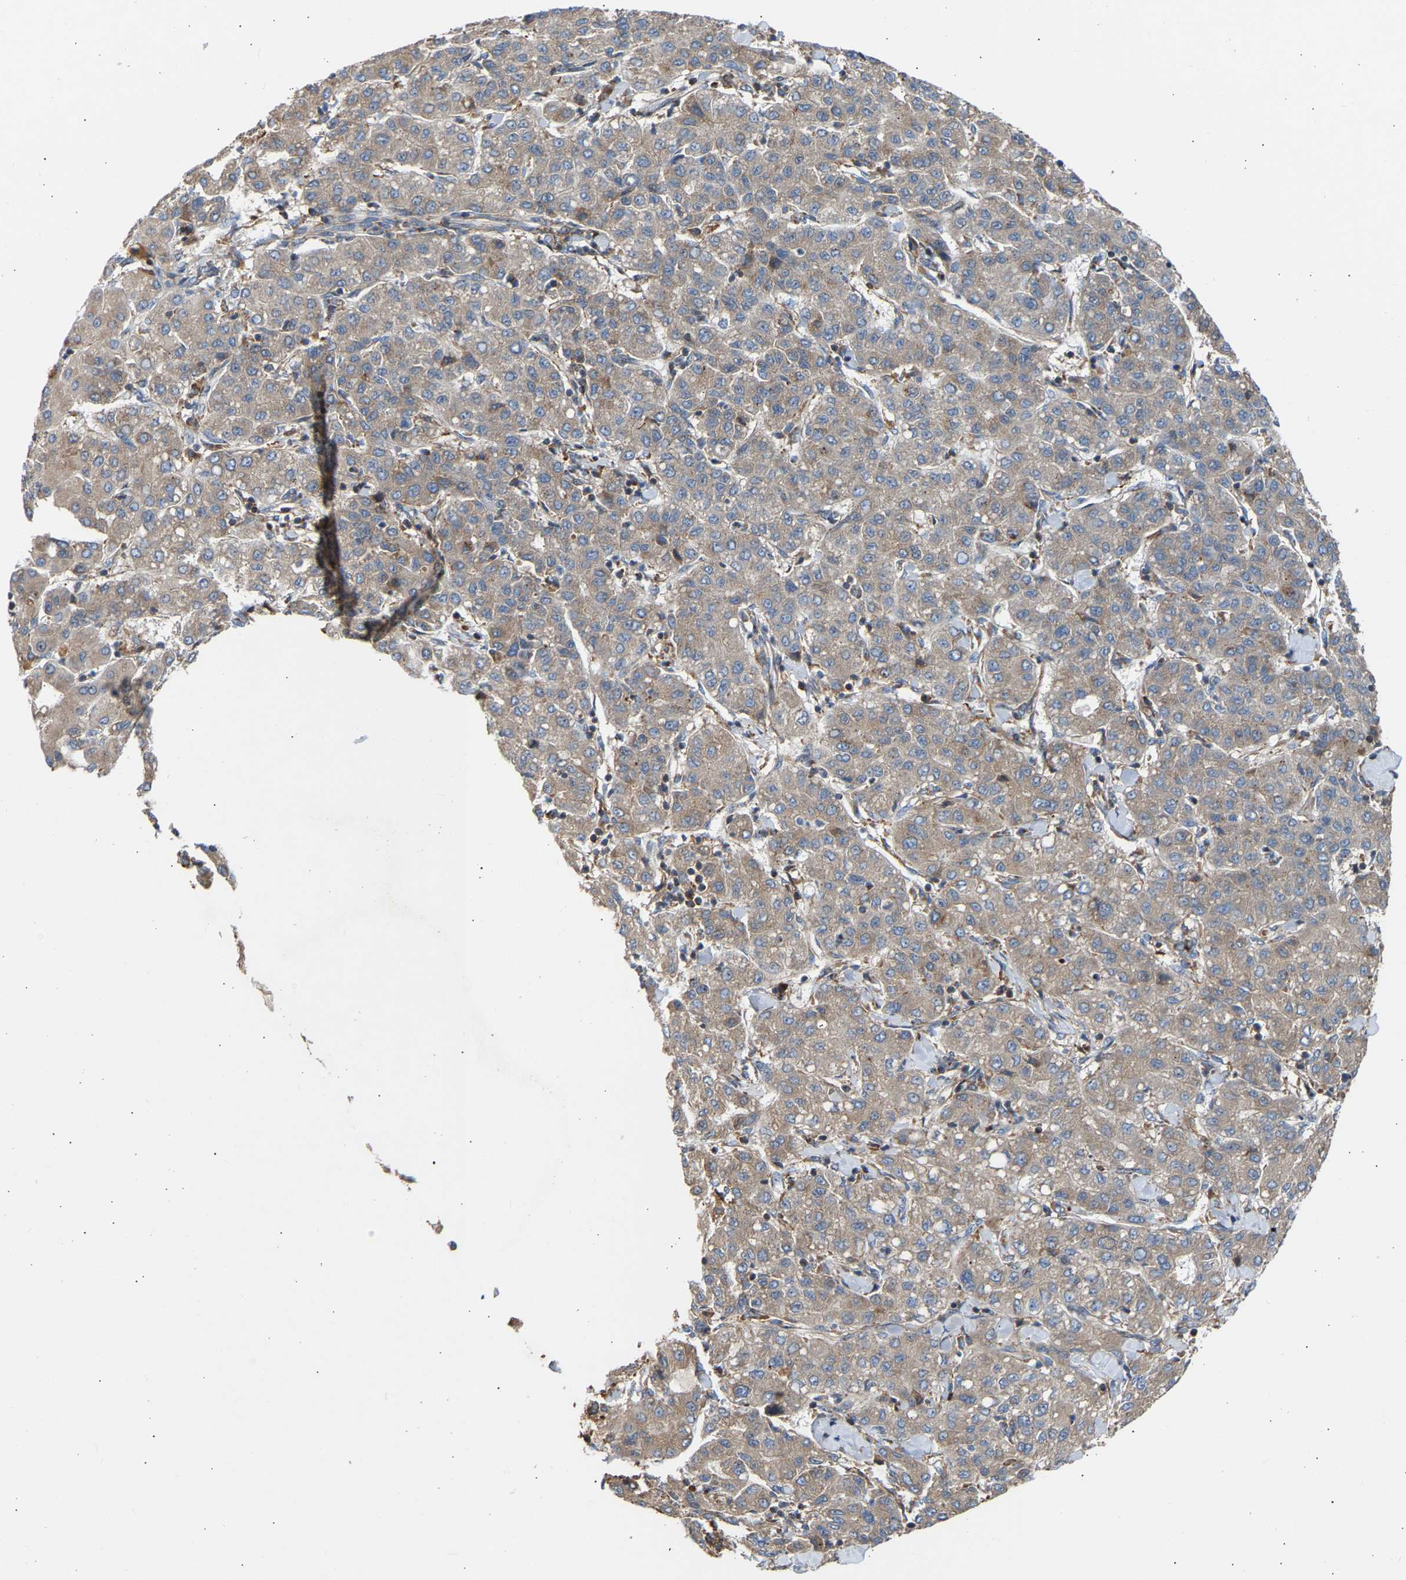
{"staining": {"intensity": "weak", "quantity": ">75%", "location": "cytoplasmic/membranous"}, "tissue": "liver cancer", "cell_type": "Tumor cells", "image_type": "cancer", "snomed": [{"axis": "morphology", "description": "Carcinoma, Hepatocellular, NOS"}, {"axis": "topography", "description": "Liver"}], "caption": "High-magnification brightfield microscopy of liver hepatocellular carcinoma stained with DAB (3,3'-diaminobenzidine) (brown) and counterstained with hematoxylin (blue). tumor cells exhibit weak cytoplasmic/membranous expression is appreciated in approximately>75% of cells.", "gene": "GCN1", "patient": {"sex": "male", "age": 65}}